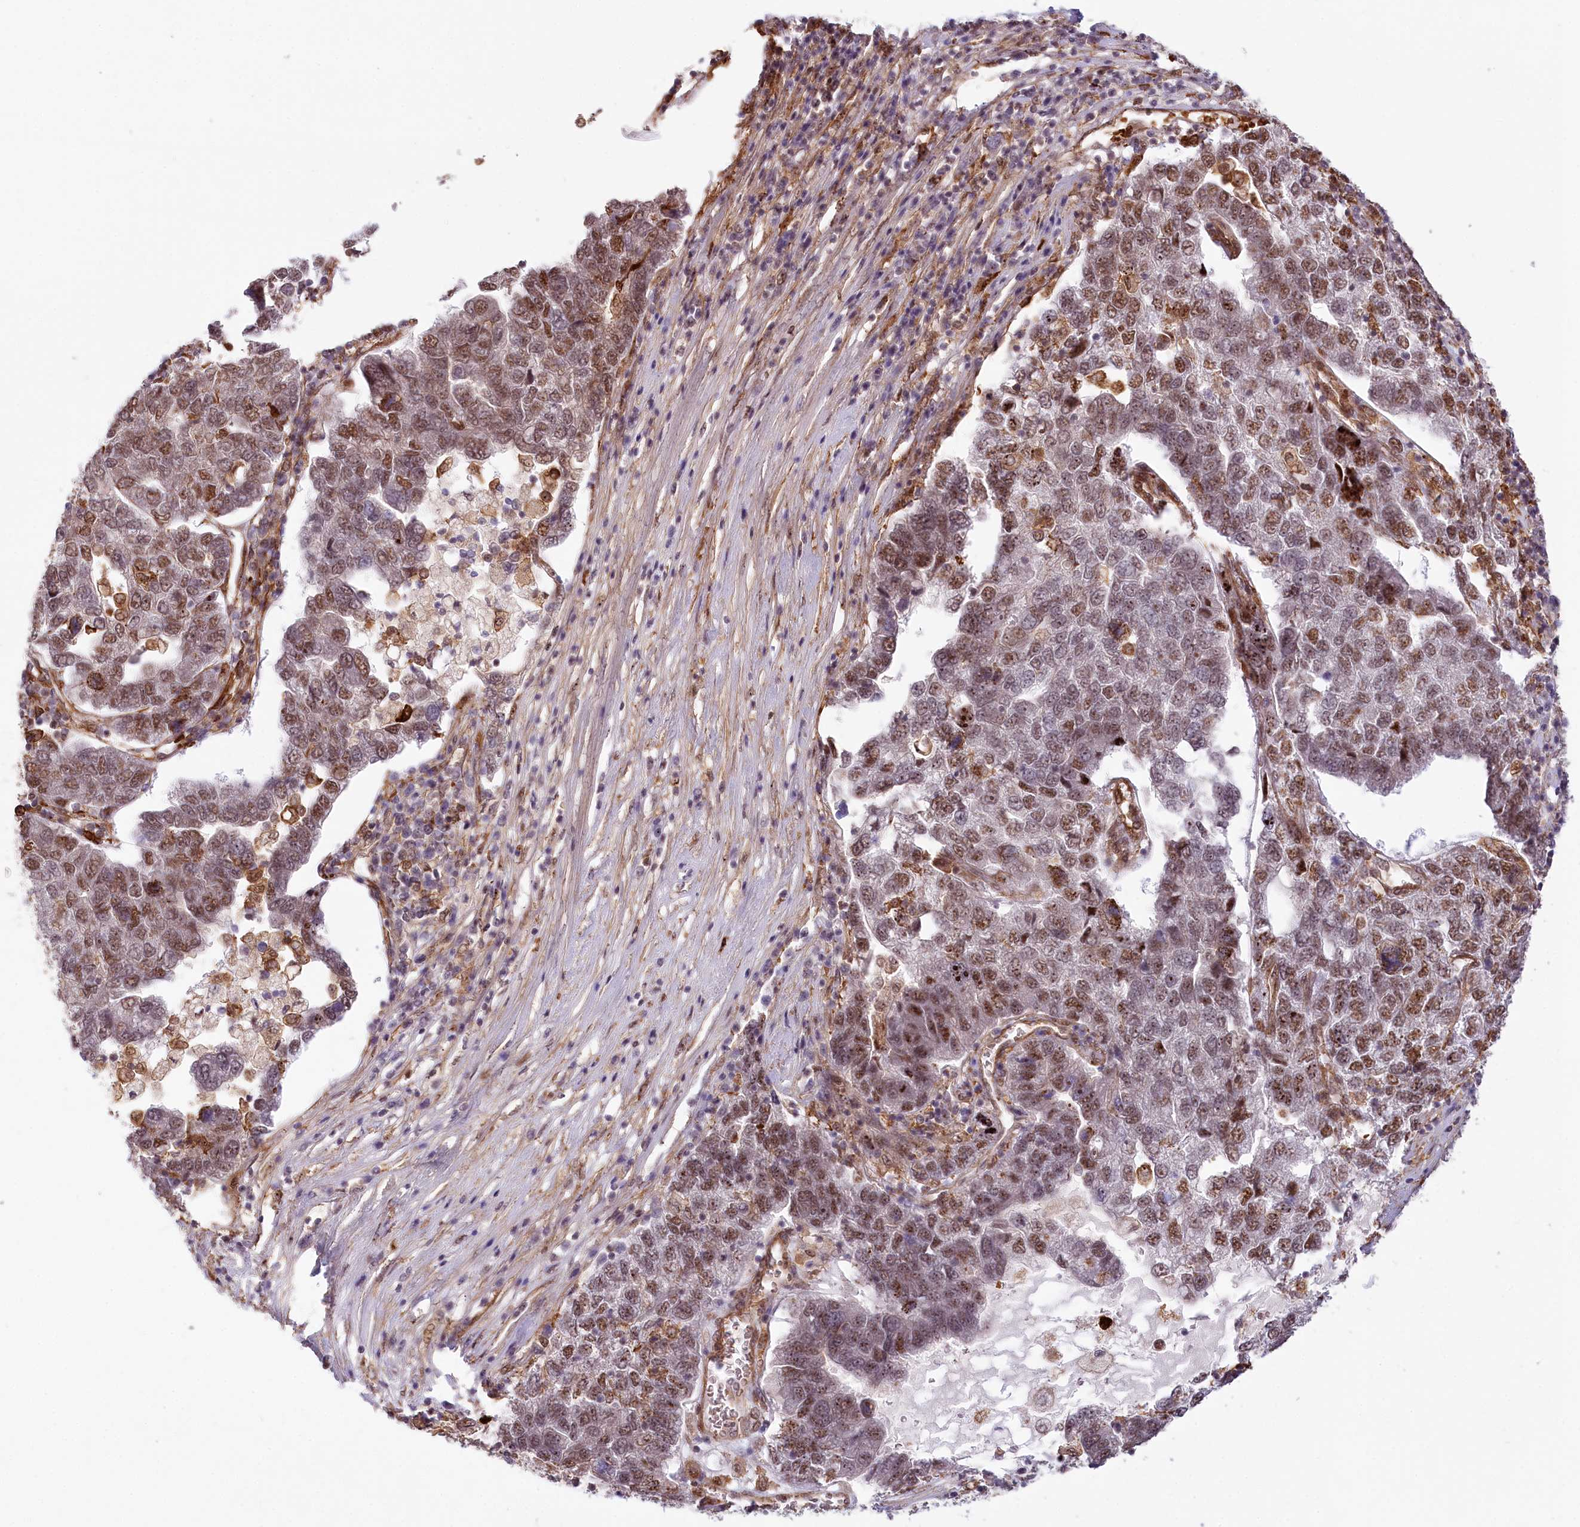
{"staining": {"intensity": "moderate", "quantity": "25%-75%", "location": "nuclear"}, "tissue": "pancreatic cancer", "cell_type": "Tumor cells", "image_type": "cancer", "snomed": [{"axis": "morphology", "description": "Adenocarcinoma, NOS"}, {"axis": "topography", "description": "Pancreas"}], "caption": "Pancreatic adenocarcinoma stained for a protein (brown) shows moderate nuclear positive expression in about 25%-75% of tumor cells.", "gene": "TUBGCP2", "patient": {"sex": "female", "age": 61}}